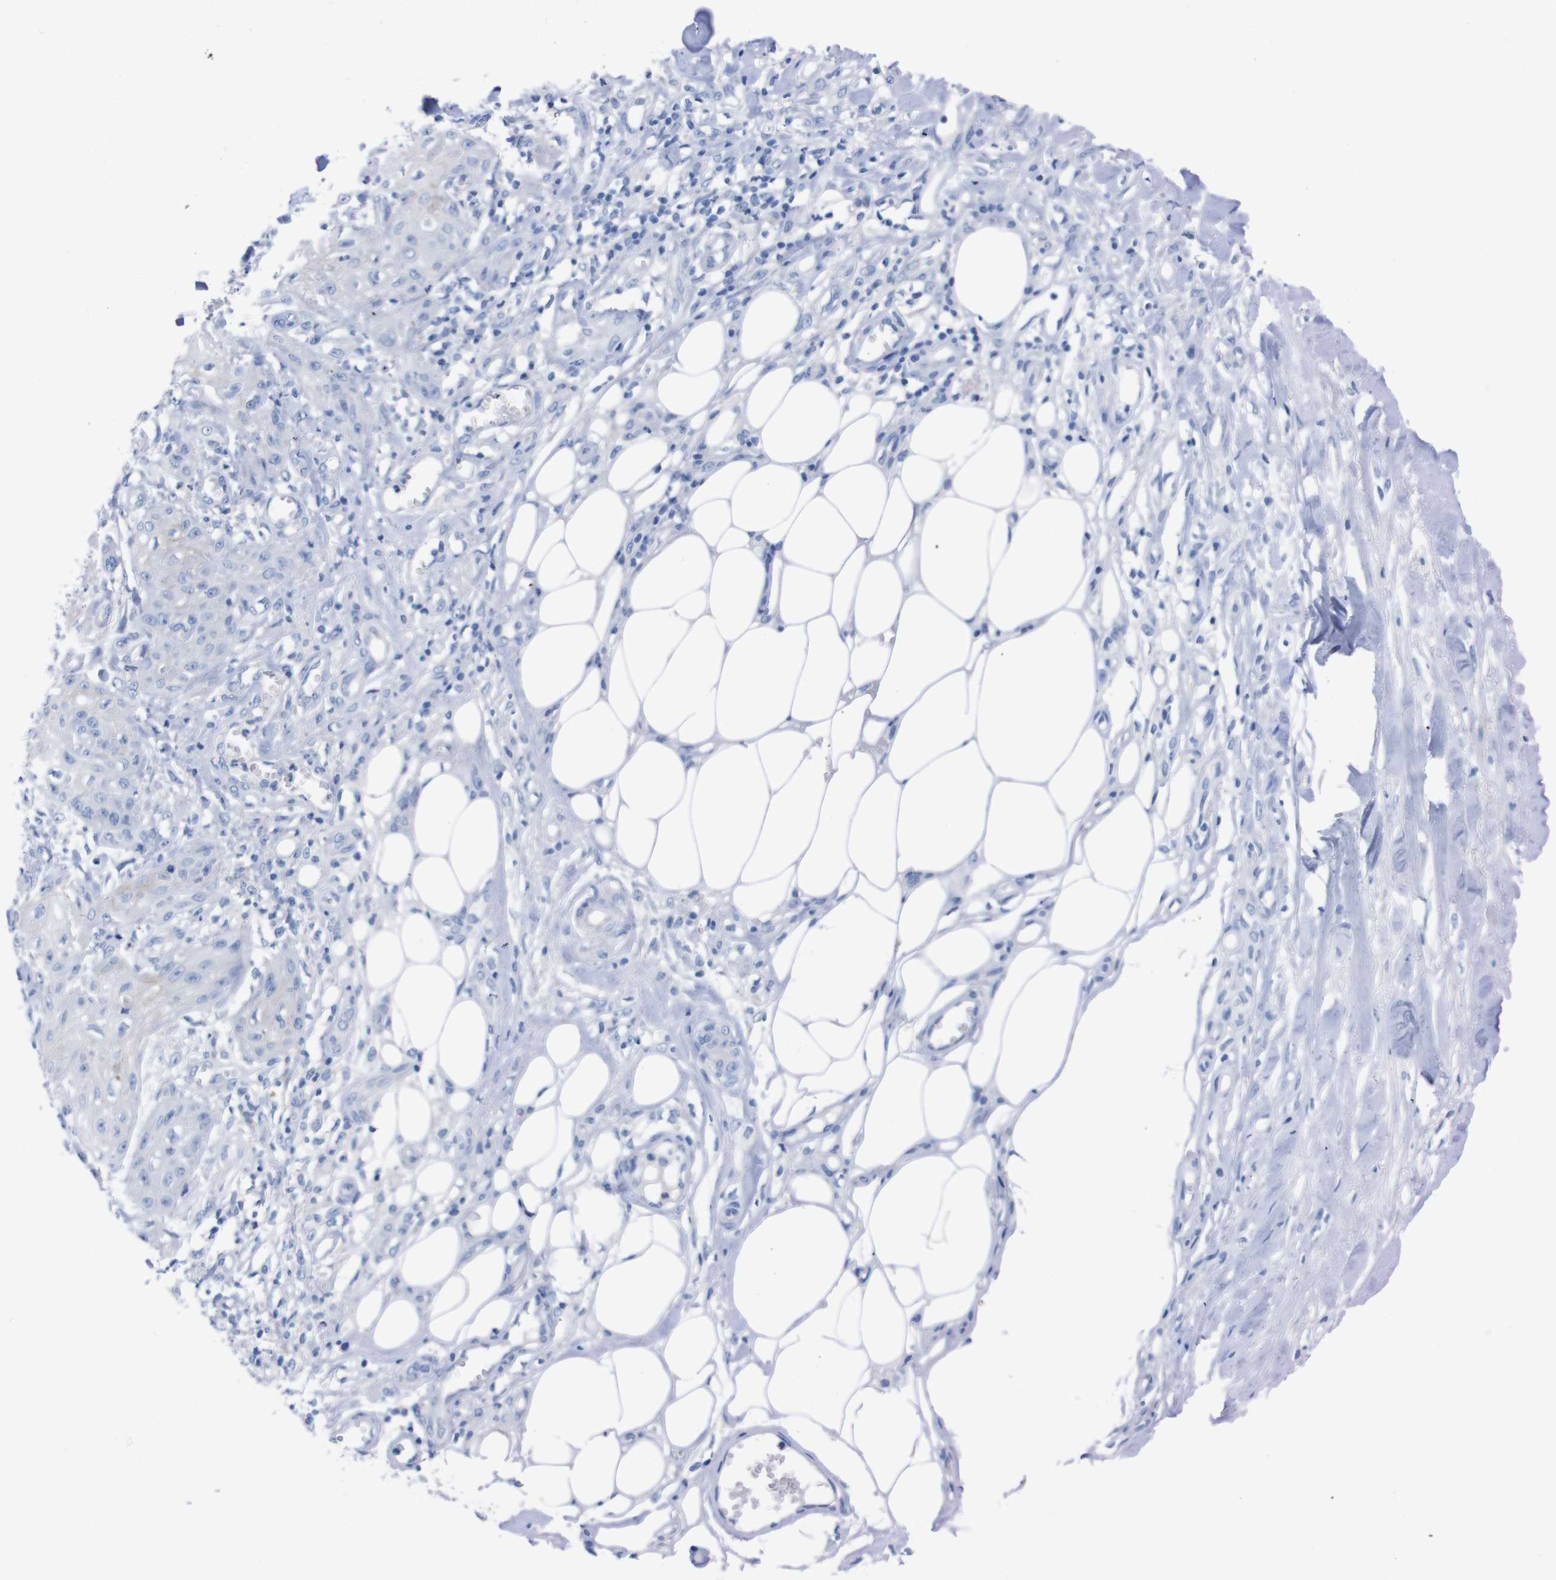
{"staining": {"intensity": "negative", "quantity": "none", "location": "none"}, "tissue": "skin cancer", "cell_type": "Tumor cells", "image_type": "cancer", "snomed": [{"axis": "morphology", "description": "Squamous cell carcinoma, NOS"}, {"axis": "topography", "description": "Skin"}], "caption": "This is an IHC histopathology image of human skin cancer. There is no staining in tumor cells.", "gene": "TMEM243", "patient": {"sex": "male", "age": 74}}